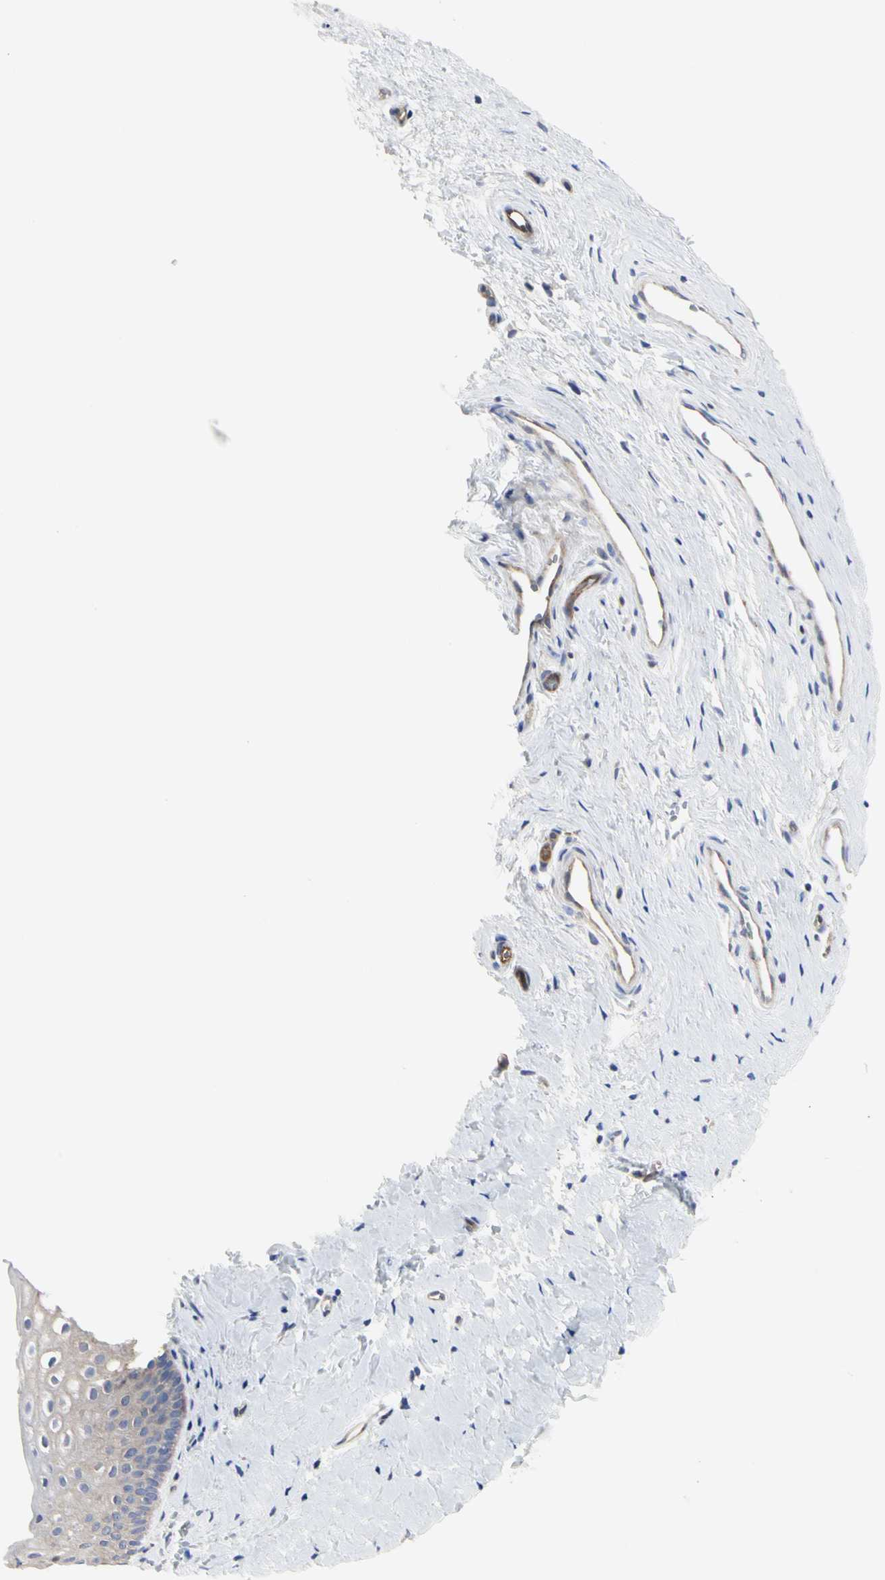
{"staining": {"intensity": "weak", "quantity": "25%-75%", "location": "cytoplasmic/membranous"}, "tissue": "cervix", "cell_type": "Glandular cells", "image_type": "normal", "snomed": [{"axis": "morphology", "description": "Normal tissue, NOS"}, {"axis": "topography", "description": "Cervix"}], "caption": "Approximately 25%-75% of glandular cells in benign human cervix demonstrate weak cytoplasmic/membranous protein expression as visualized by brown immunohistochemical staining.", "gene": "C3orf52", "patient": {"sex": "female", "age": 53}}